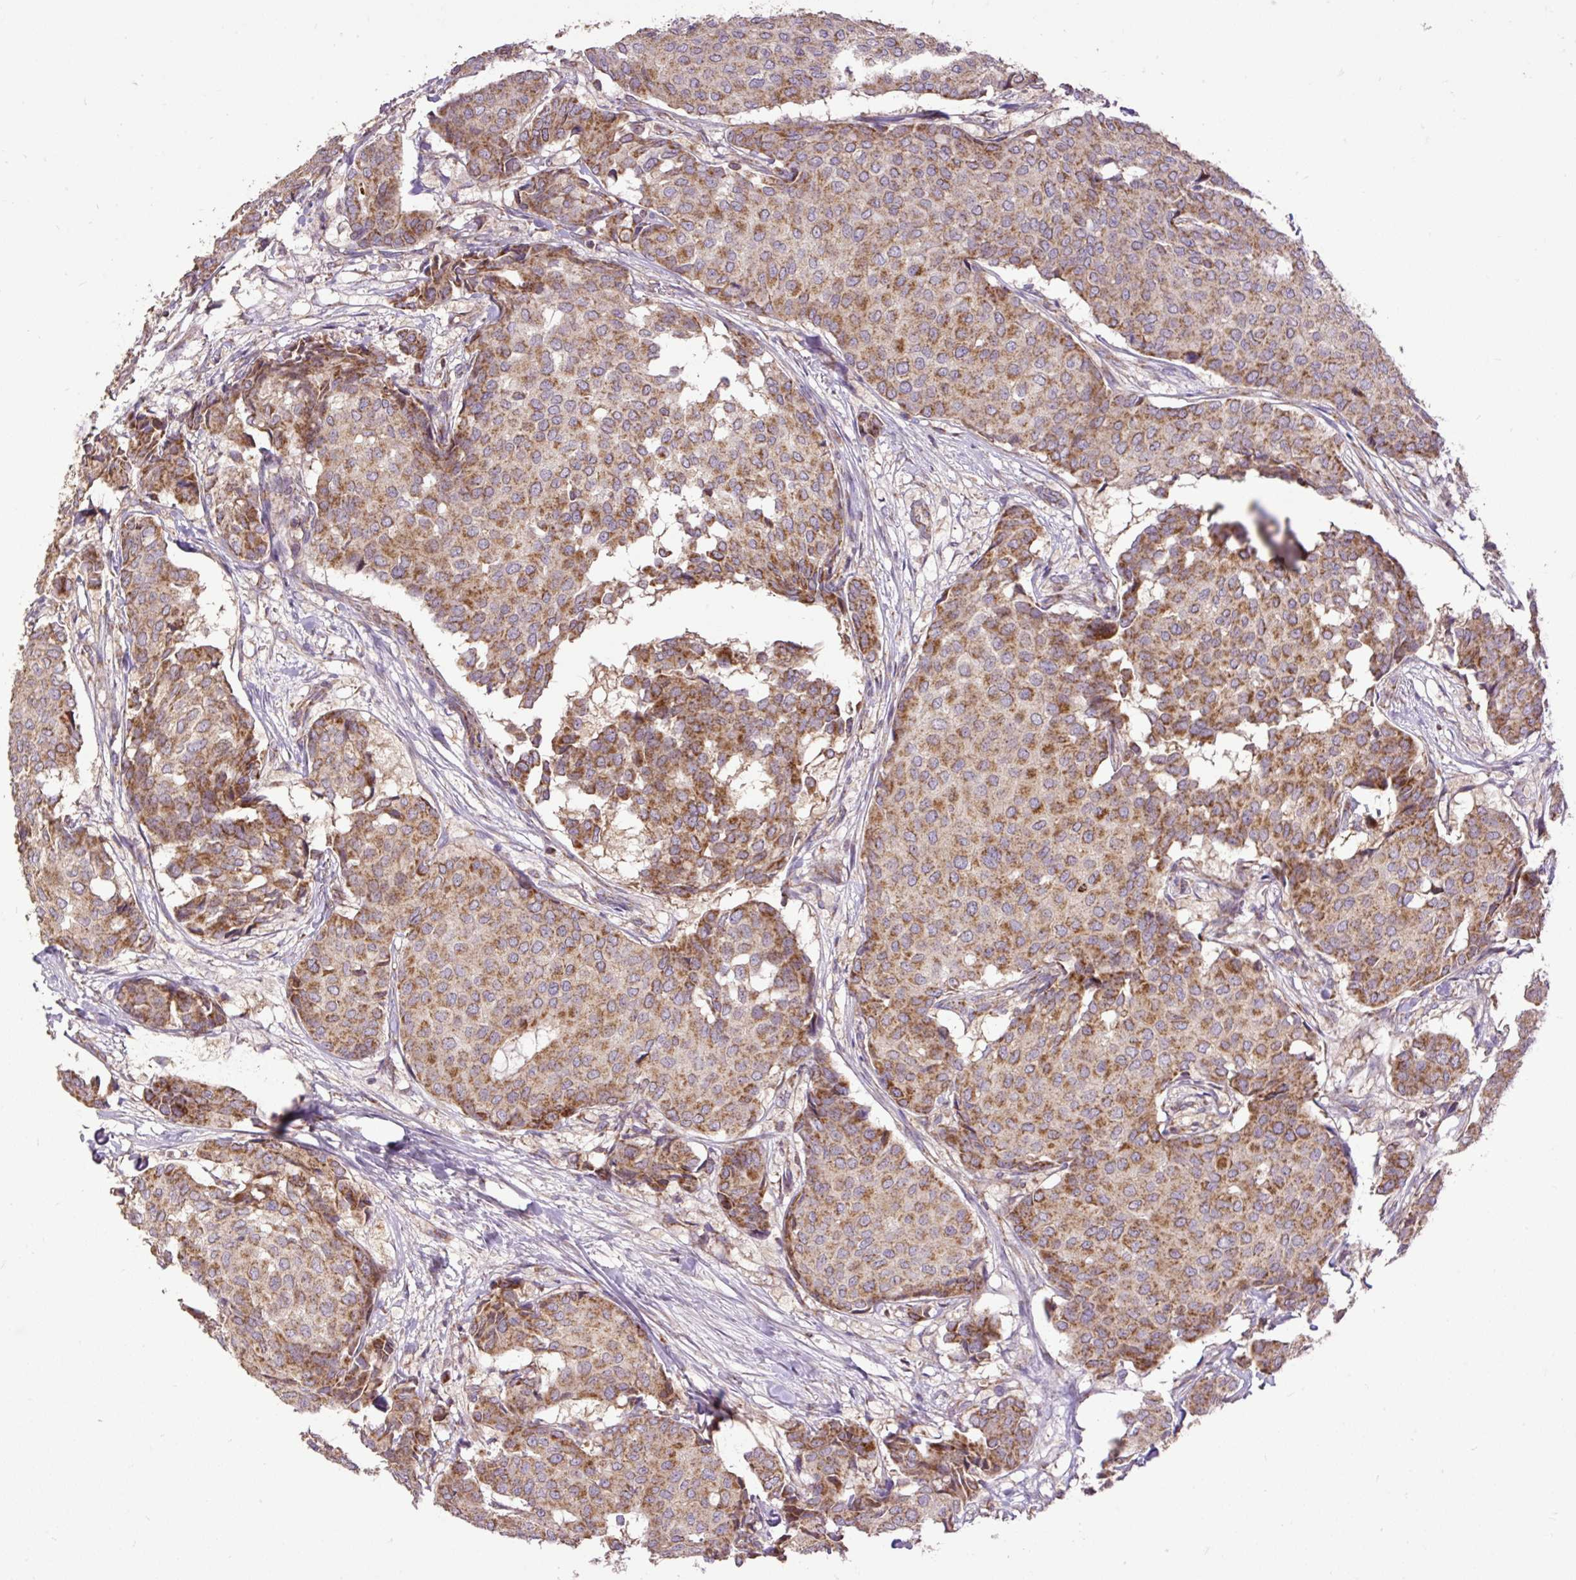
{"staining": {"intensity": "moderate", "quantity": ">75%", "location": "cytoplasmic/membranous"}, "tissue": "breast cancer", "cell_type": "Tumor cells", "image_type": "cancer", "snomed": [{"axis": "morphology", "description": "Duct carcinoma"}, {"axis": "topography", "description": "Breast"}], "caption": "DAB (3,3'-diaminobenzidine) immunohistochemical staining of human infiltrating ductal carcinoma (breast) demonstrates moderate cytoplasmic/membranous protein expression in approximately >75% of tumor cells.", "gene": "TOMM40", "patient": {"sex": "female", "age": 75}}